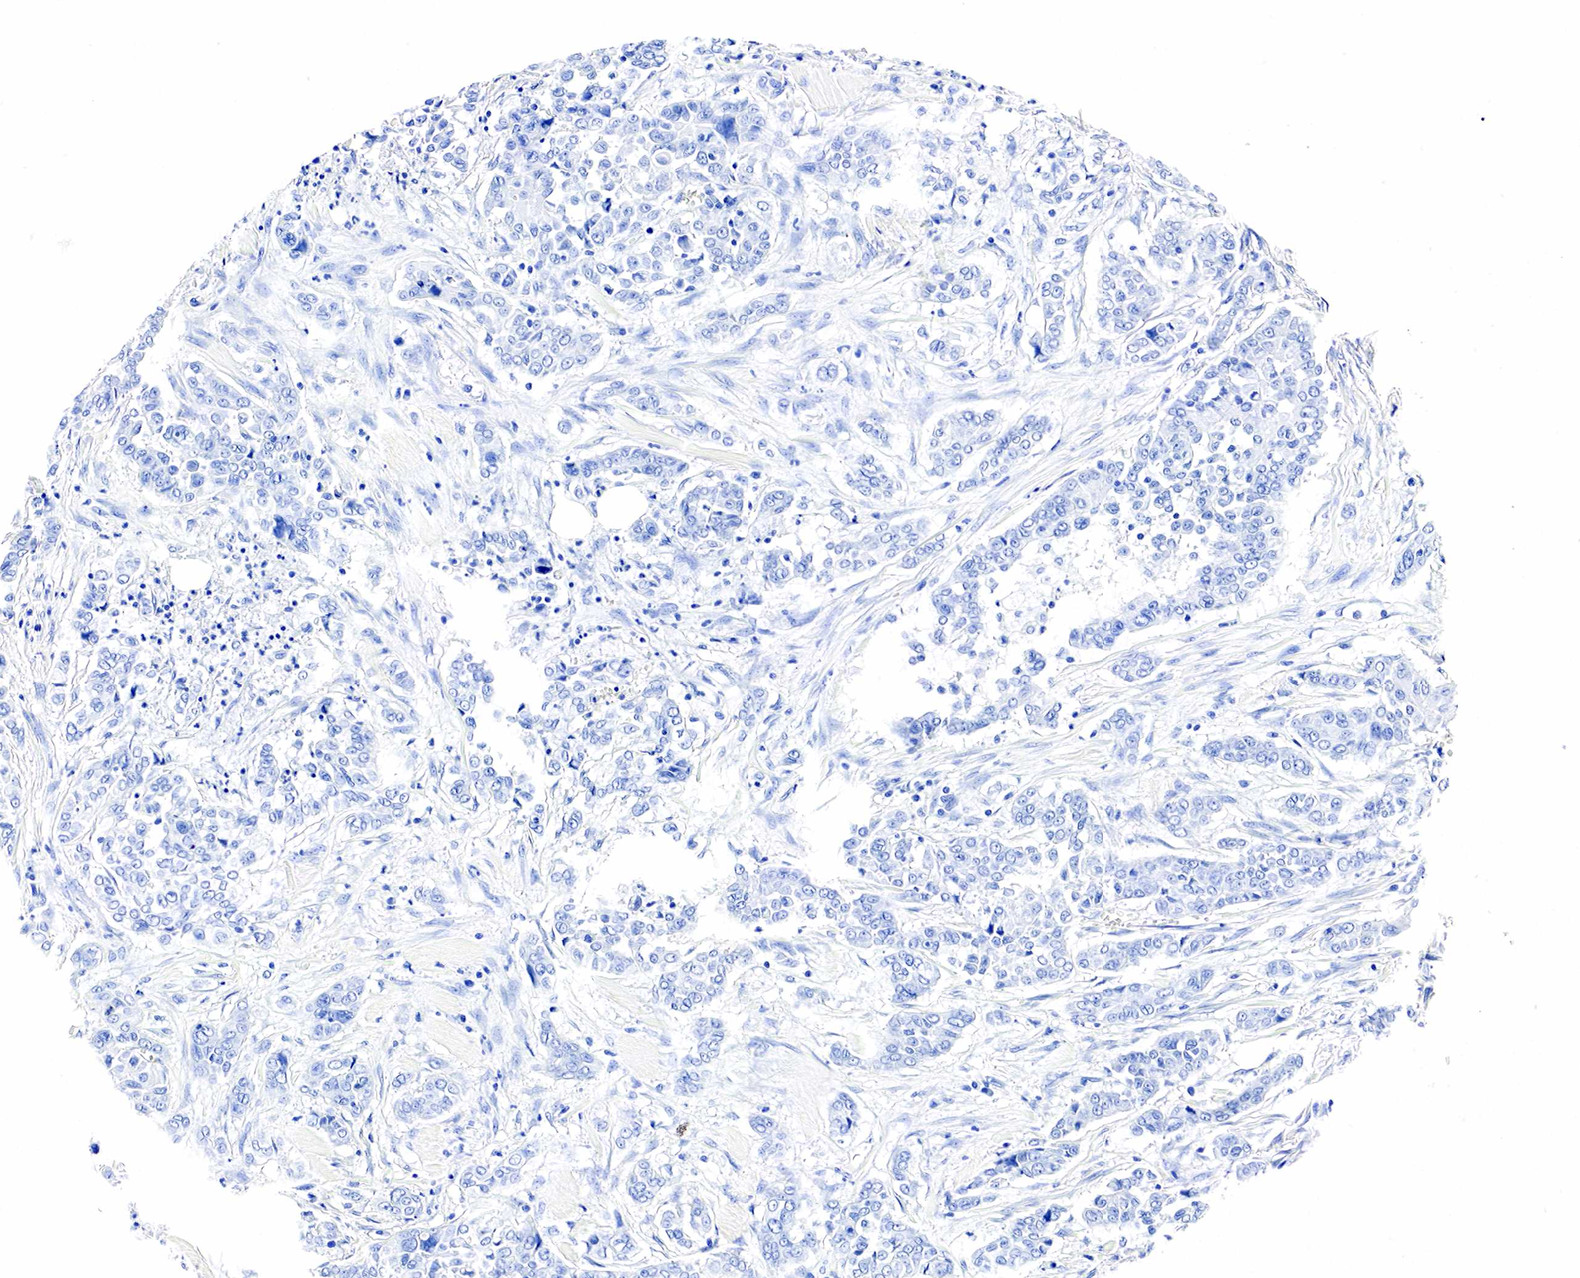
{"staining": {"intensity": "negative", "quantity": "none", "location": "none"}, "tissue": "pancreatic cancer", "cell_type": "Tumor cells", "image_type": "cancer", "snomed": [{"axis": "morphology", "description": "Adenocarcinoma, NOS"}, {"axis": "topography", "description": "Pancreas"}], "caption": "Micrograph shows no protein staining in tumor cells of pancreatic cancer tissue.", "gene": "ACP3", "patient": {"sex": "female", "age": 52}}